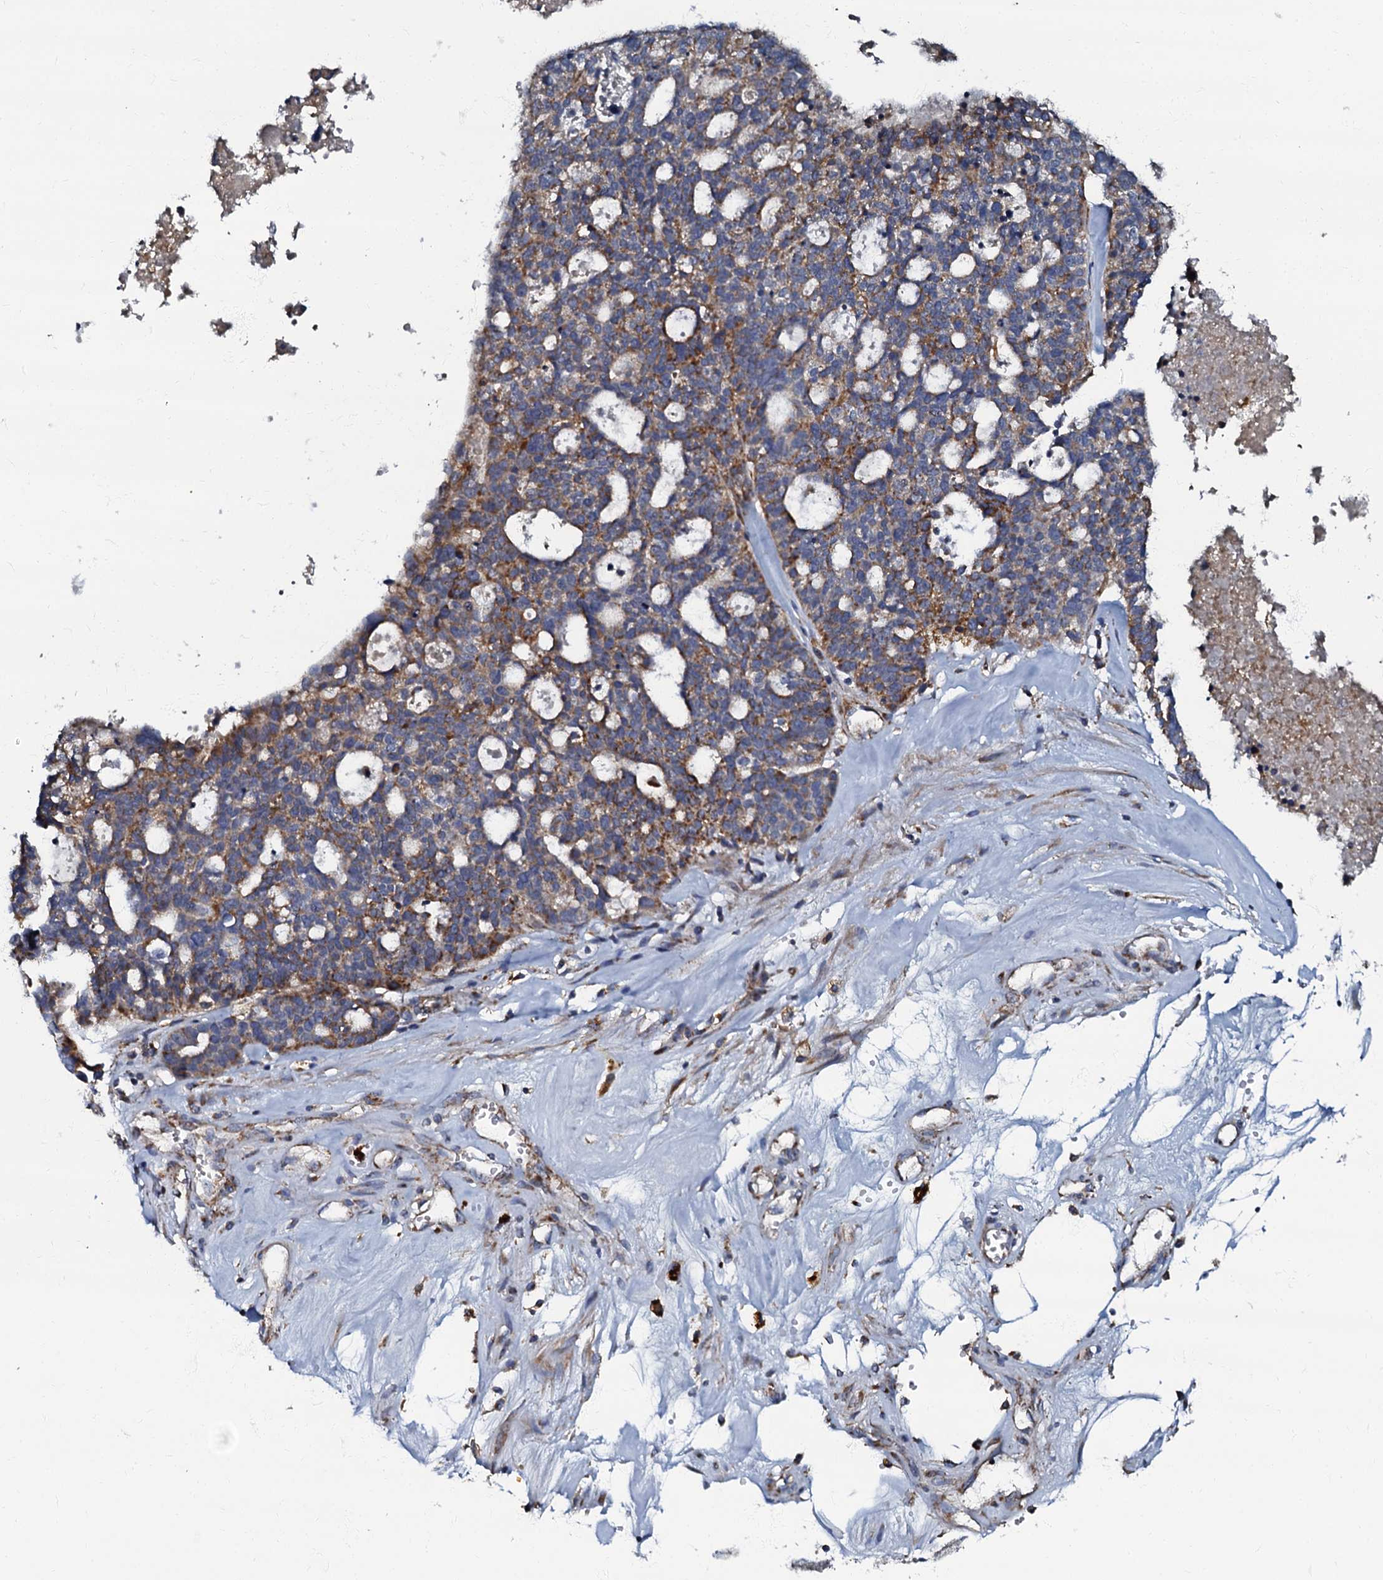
{"staining": {"intensity": "moderate", "quantity": "25%-75%", "location": "cytoplasmic/membranous"}, "tissue": "ovarian cancer", "cell_type": "Tumor cells", "image_type": "cancer", "snomed": [{"axis": "morphology", "description": "Cystadenocarcinoma, serous, NOS"}, {"axis": "topography", "description": "Ovary"}], "caption": "This image exhibits ovarian serous cystadenocarcinoma stained with immunohistochemistry (IHC) to label a protein in brown. The cytoplasmic/membranous of tumor cells show moderate positivity for the protein. Nuclei are counter-stained blue.", "gene": "NDUFA12", "patient": {"sex": "female", "age": 59}}